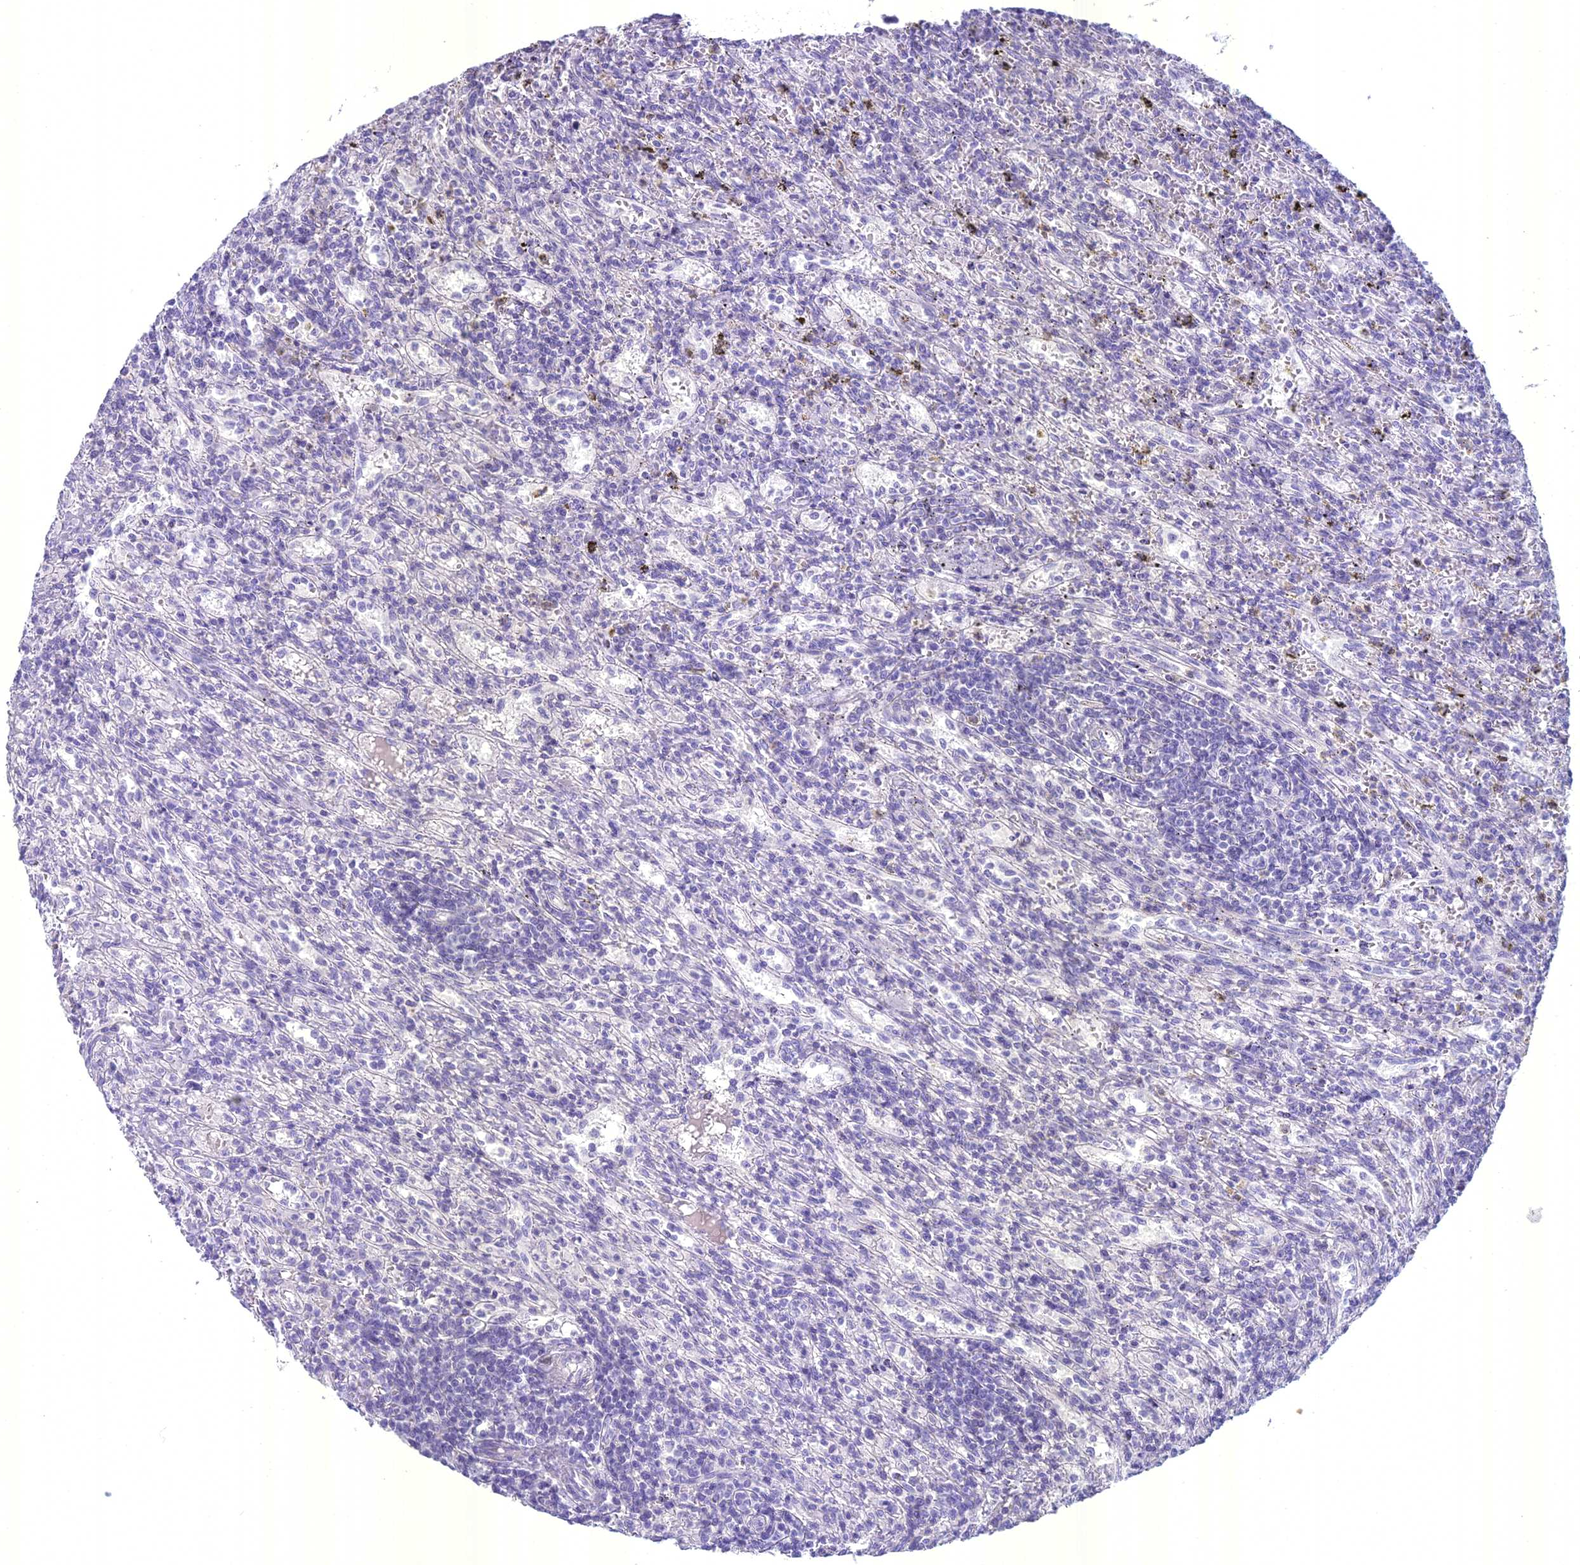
{"staining": {"intensity": "negative", "quantity": "none", "location": "none"}, "tissue": "lymphoma", "cell_type": "Tumor cells", "image_type": "cancer", "snomed": [{"axis": "morphology", "description": "Malignant lymphoma, non-Hodgkin's type, Low grade"}, {"axis": "topography", "description": "Spleen"}], "caption": "IHC image of lymphoma stained for a protein (brown), which exhibits no staining in tumor cells.", "gene": "UNC80", "patient": {"sex": "male", "age": 76}}